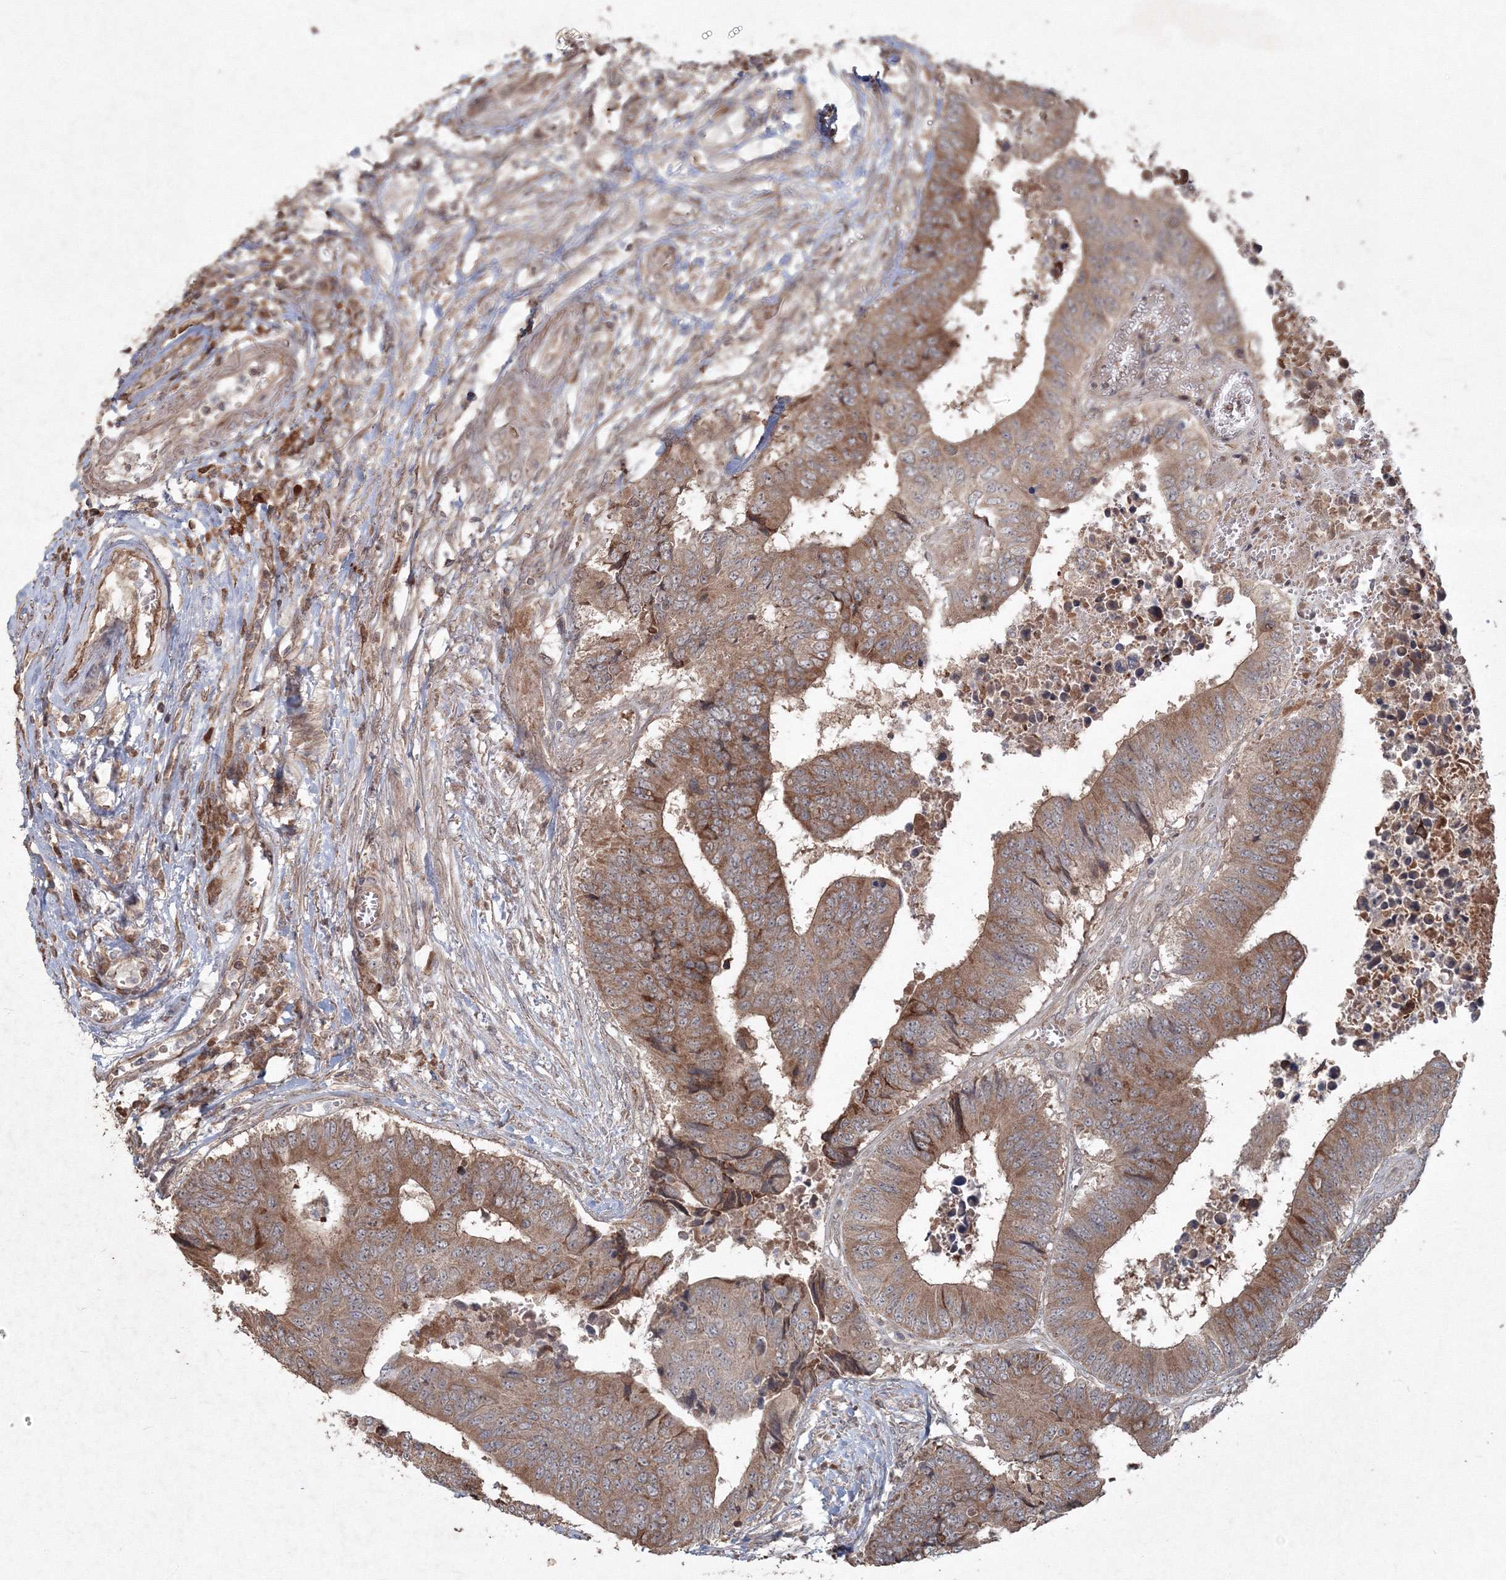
{"staining": {"intensity": "moderate", "quantity": ">75%", "location": "cytoplasmic/membranous"}, "tissue": "colorectal cancer", "cell_type": "Tumor cells", "image_type": "cancer", "snomed": [{"axis": "morphology", "description": "Adenocarcinoma, NOS"}, {"axis": "topography", "description": "Rectum"}], "caption": "Protein analysis of adenocarcinoma (colorectal) tissue shows moderate cytoplasmic/membranous staining in about >75% of tumor cells. The protein is shown in brown color, while the nuclei are stained blue.", "gene": "ANAPC16", "patient": {"sex": "male", "age": 84}}